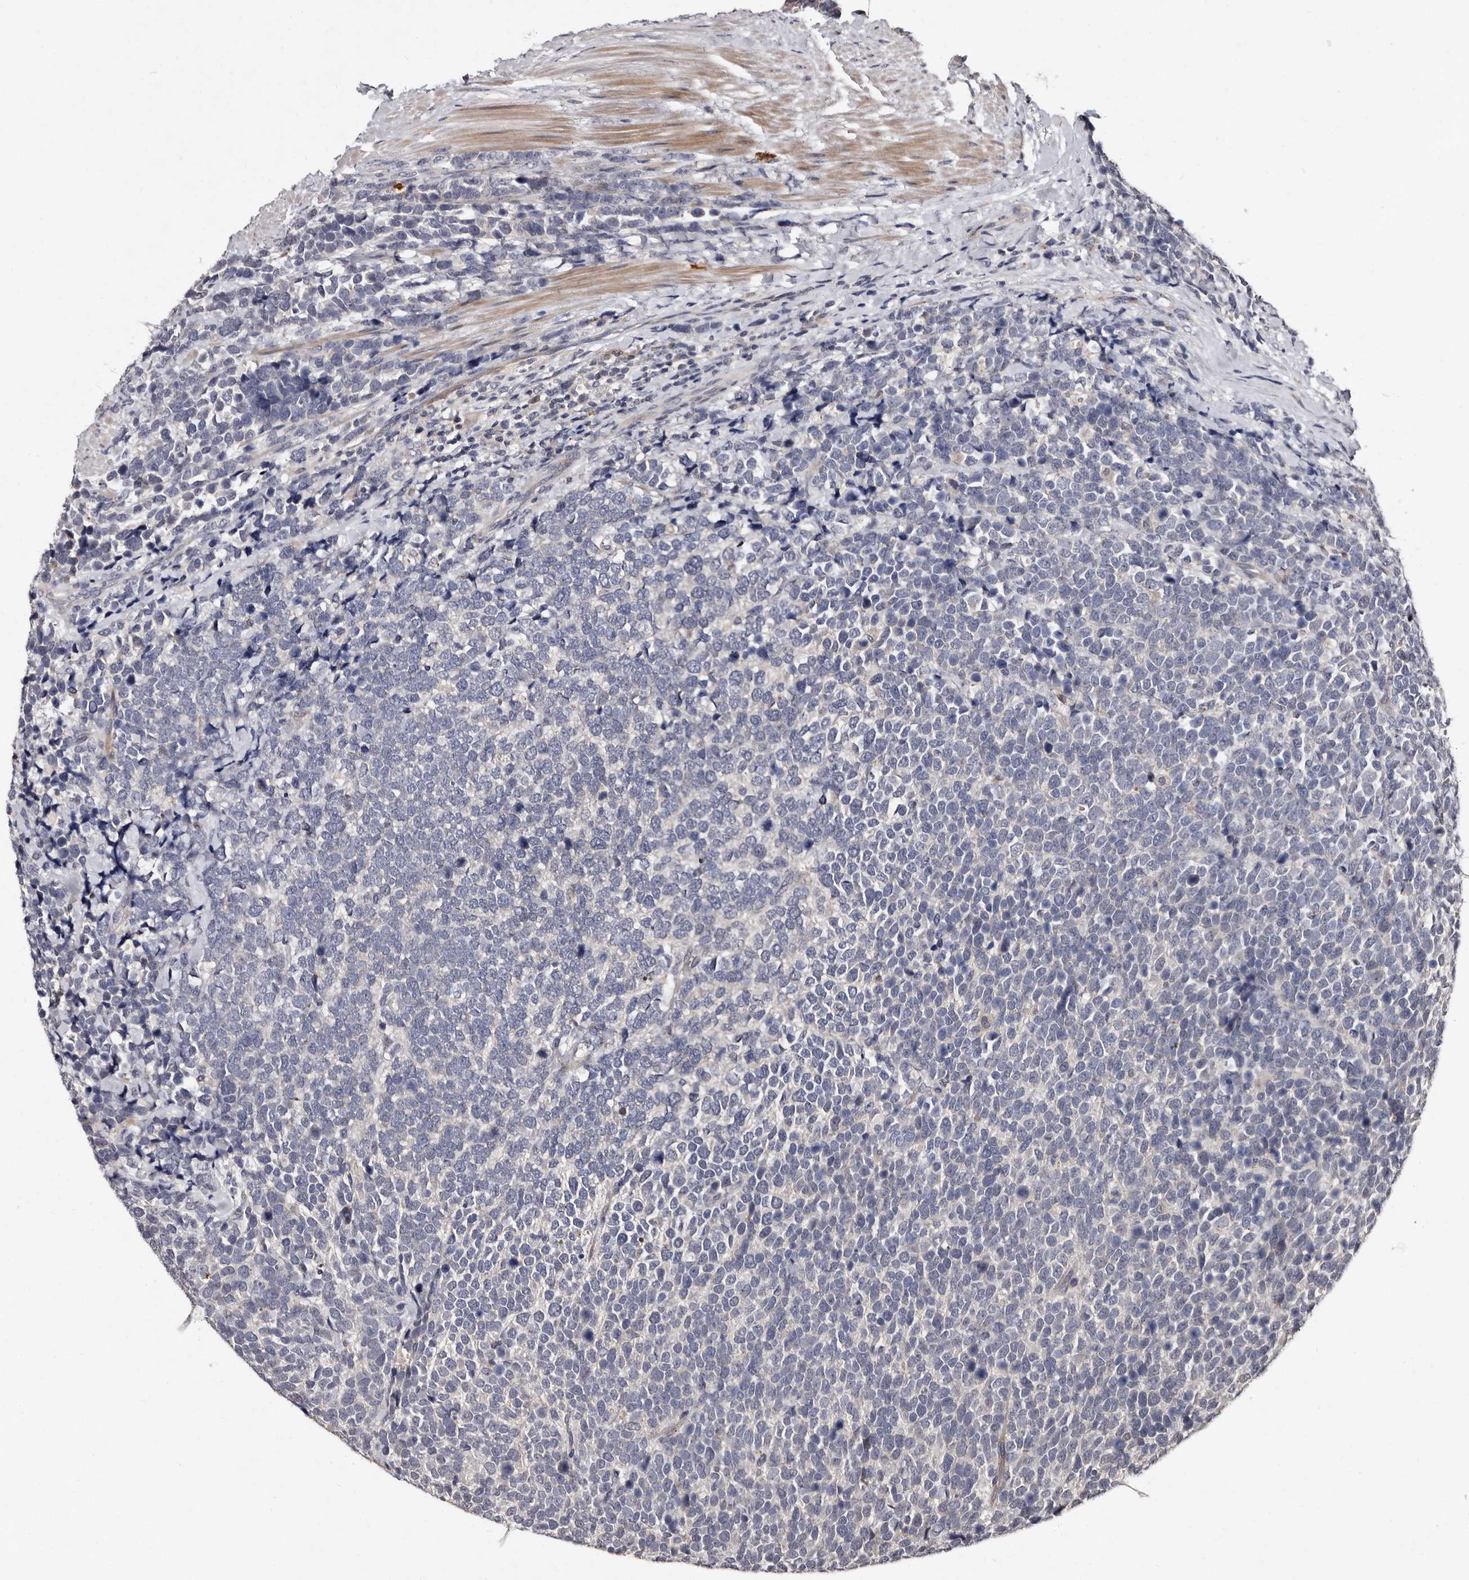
{"staining": {"intensity": "negative", "quantity": "none", "location": "none"}, "tissue": "urothelial cancer", "cell_type": "Tumor cells", "image_type": "cancer", "snomed": [{"axis": "morphology", "description": "Urothelial carcinoma, High grade"}, {"axis": "topography", "description": "Urinary bladder"}], "caption": "IHC of high-grade urothelial carcinoma shows no positivity in tumor cells. The staining was performed using DAB (3,3'-diaminobenzidine) to visualize the protein expression in brown, while the nuclei were stained in blue with hematoxylin (Magnification: 20x).", "gene": "DNPH1", "patient": {"sex": "female", "age": 82}}